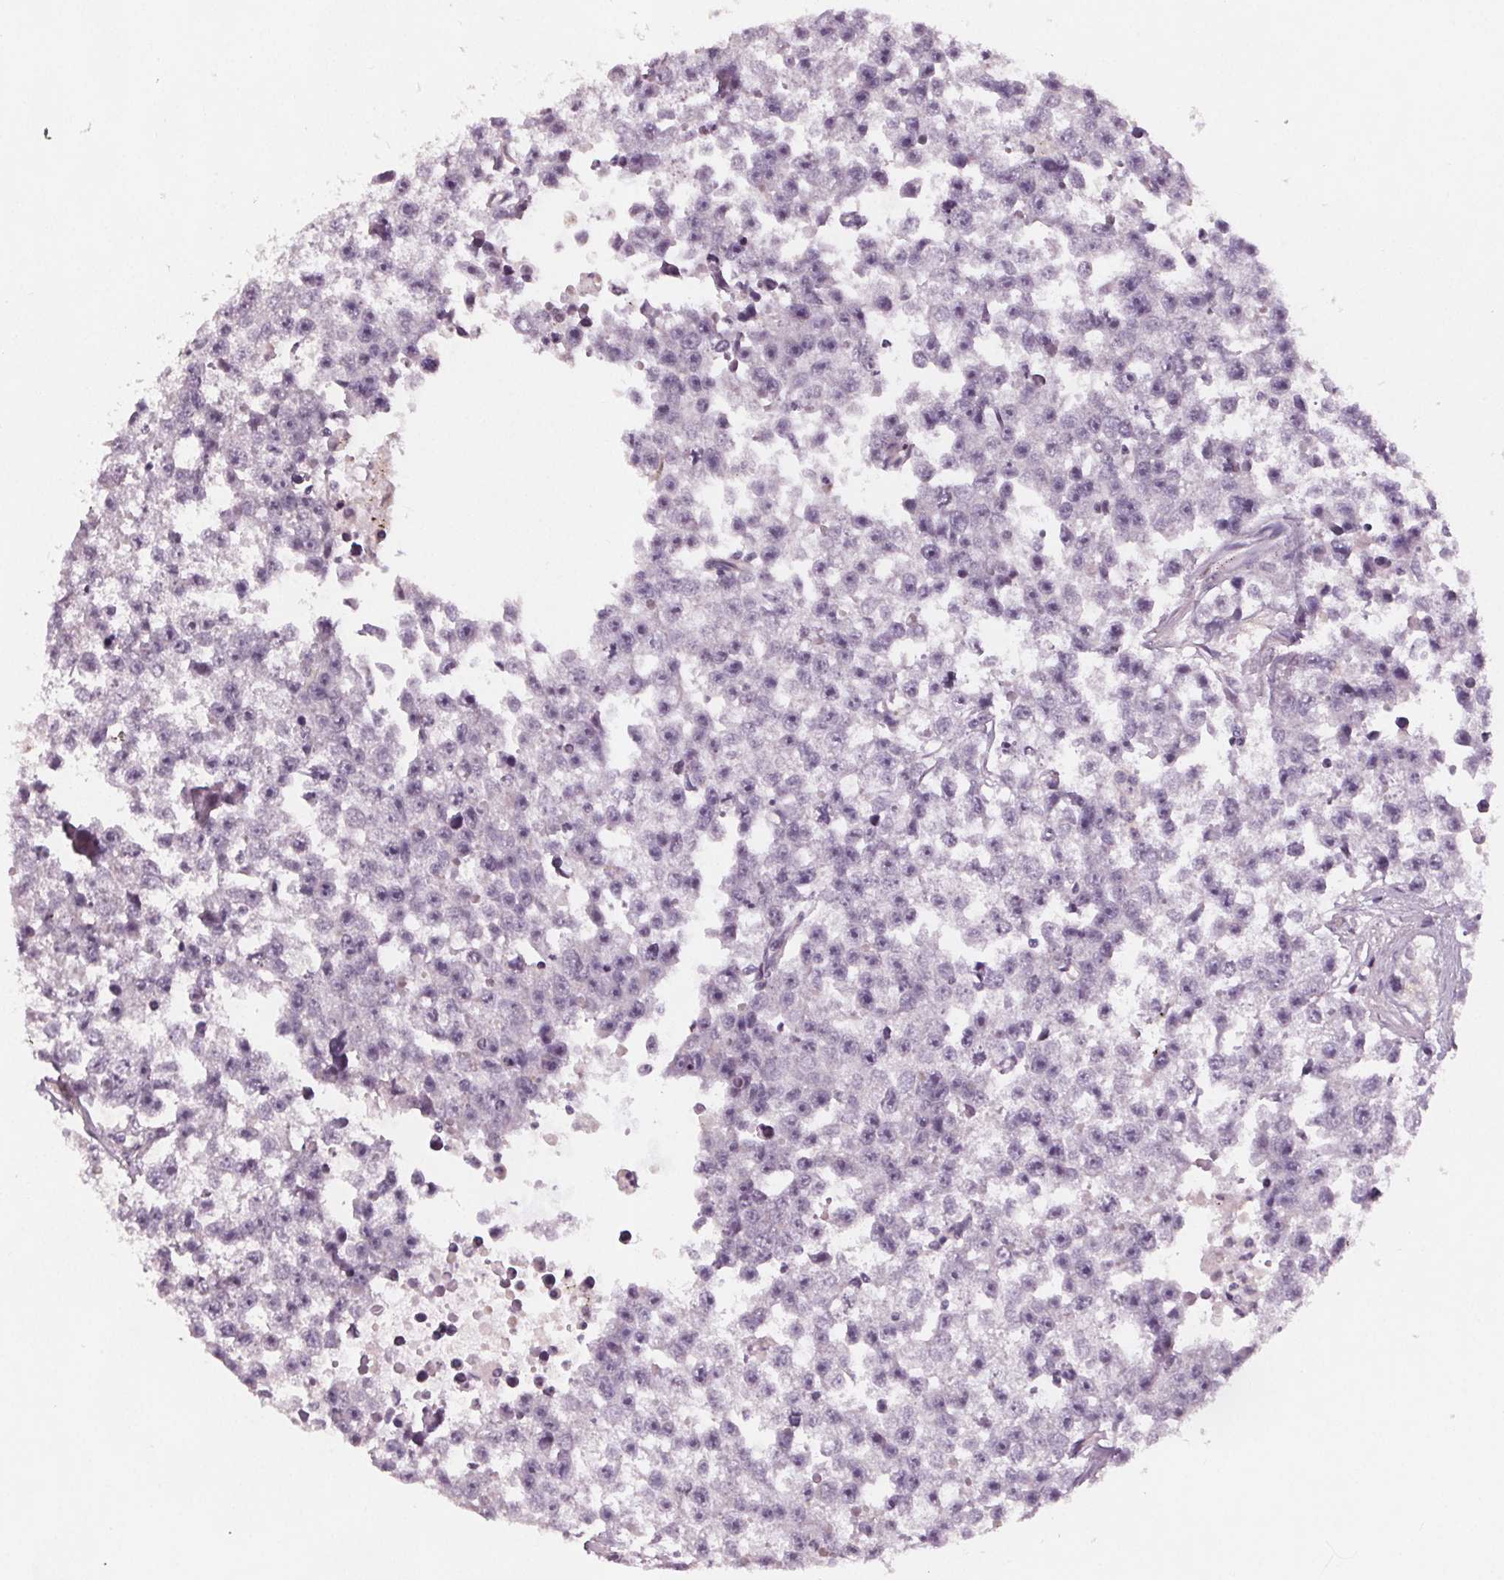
{"staining": {"intensity": "negative", "quantity": "none", "location": "none"}, "tissue": "testis cancer", "cell_type": "Tumor cells", "image_type": "cancer", "snomed": [{"axis": "morphology", "description": "Seminoma, NOS"}, {"axis": "topography", "description": "Testis"}], "caption": "The IHC micrograph has no significant expression in tumor cells of testis cancer (seminoma) tissue.", "gene": "VNN1", "patient": {"sex": "male", "age": 26}}